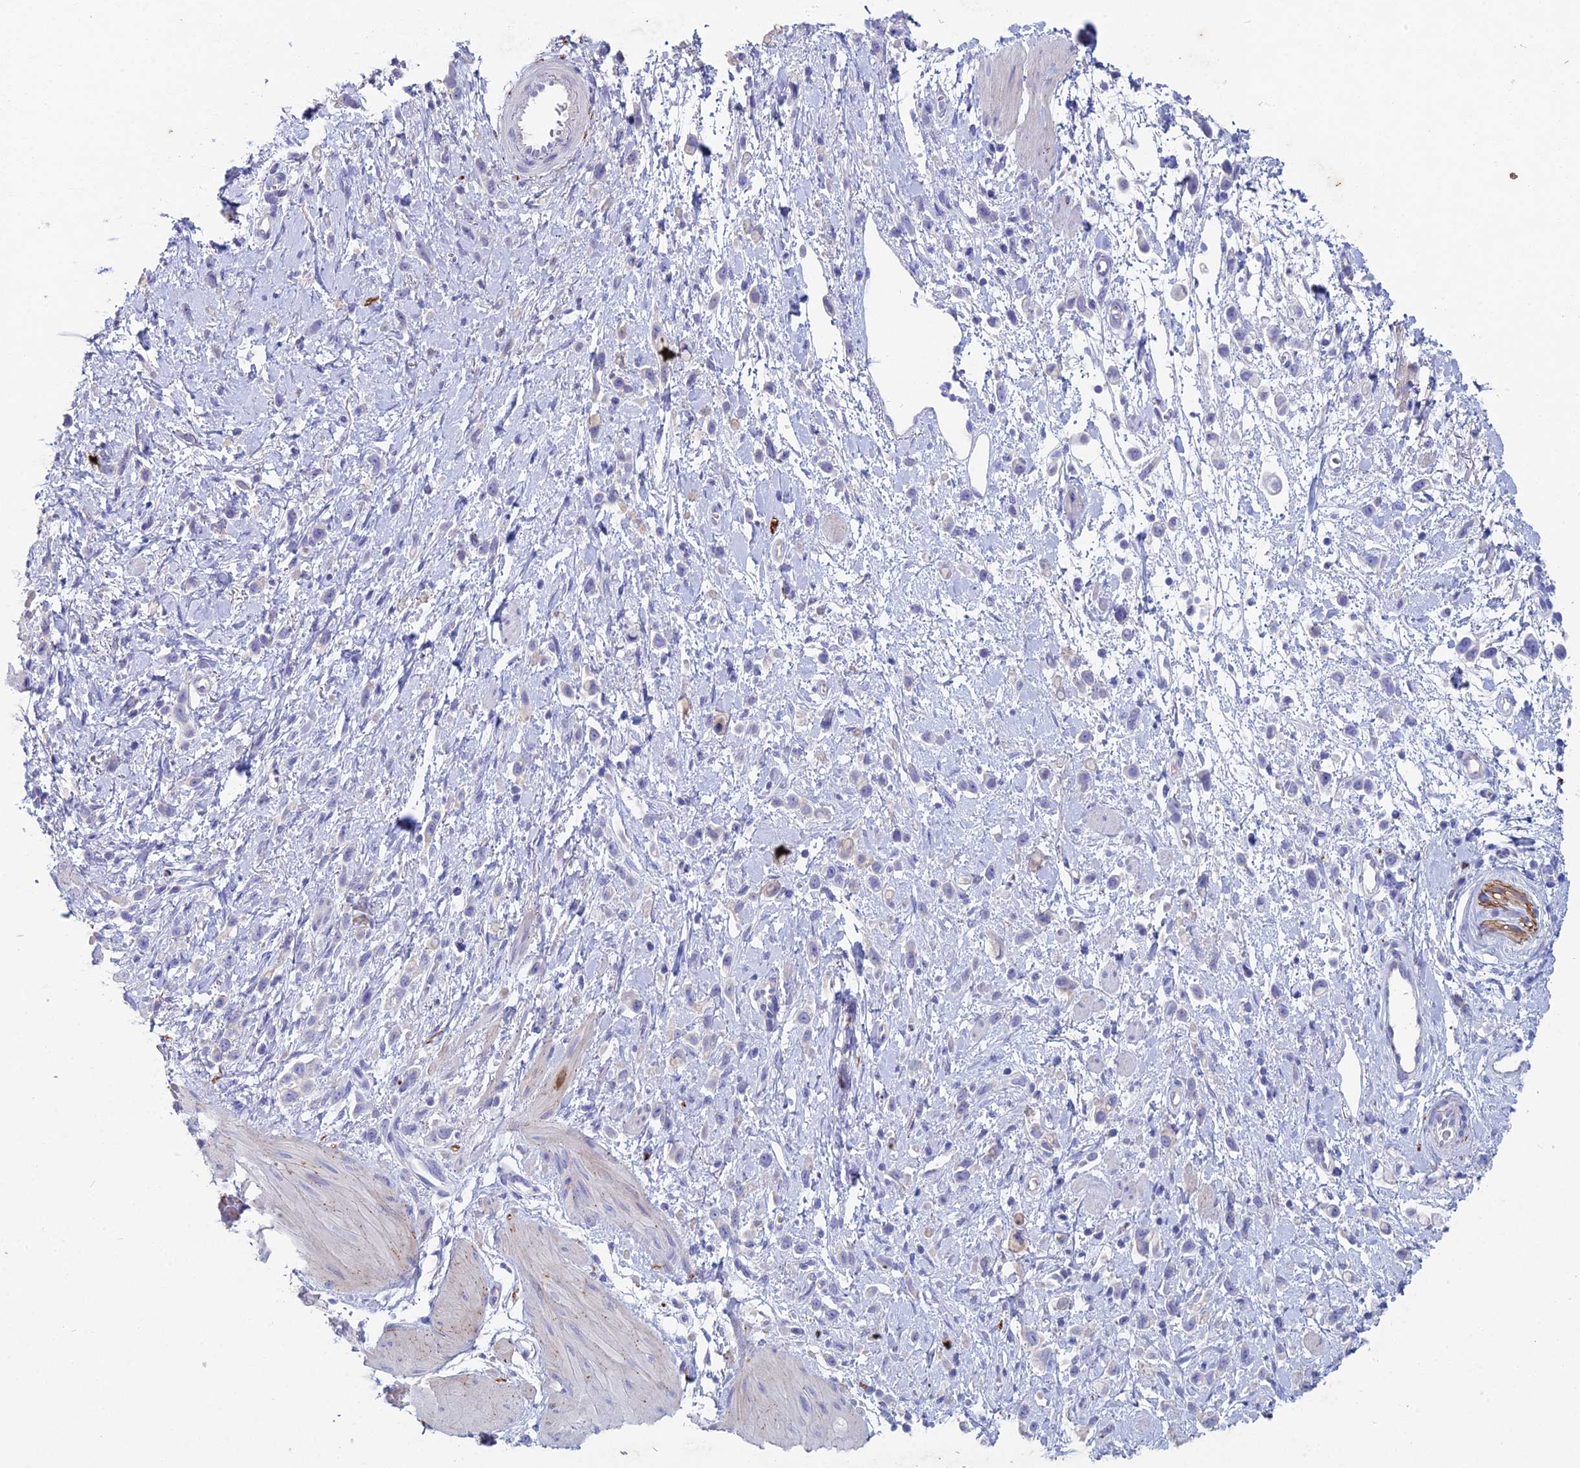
{"staining": {"intensity": "negative", "quantity": "none", "location": "none"}, "tissue": "stomach cancer", "cell_type": "Tumor cells", "image_type": "cancer", "snomed": [{"axis": "morphology", "description": "Adenocarcinoma, NOS"}, {"axis": "topography", "description": "Stomach"}], "caption": "A high-resolution photomicrograph shows IHC staining of stomach cancer (adenocarcinoma), which displays no significant staining in tumor cells.", "gene": "NCAM1", "patient": {"sex": "female", "age": 65}}